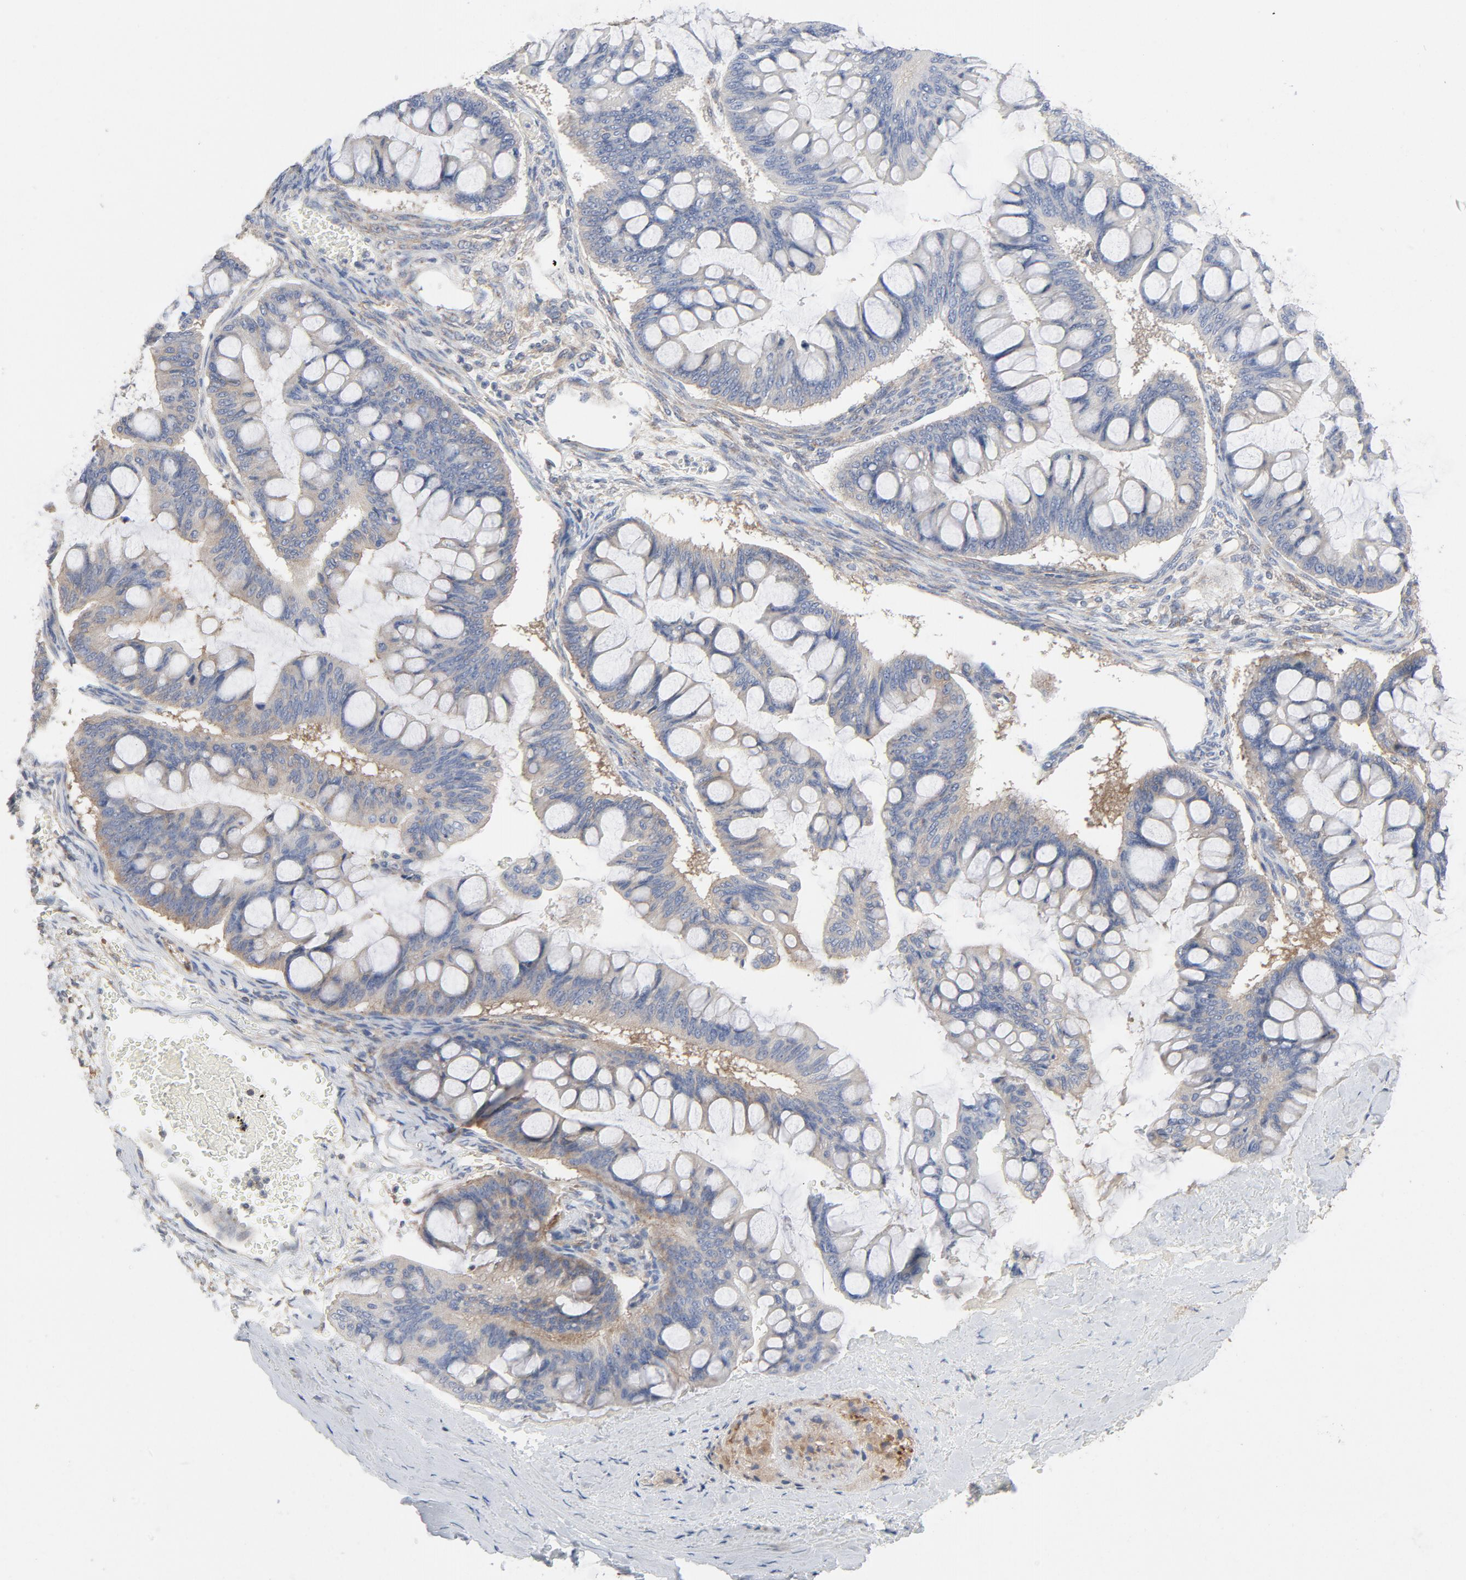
{"staining": {"intensity": "weak", "quantity": "25%-75%", "location": "cytoplasmic/membranous"}, "tissue": "ovarian cancer", "cell_type": "Tumor cells", "image_type": "cancer", "snomed": [{"axis": "morphology", "description": "Cystadenocarcinoma, mucinous, NOS"}, {"axis": "topography", "description": "Ovary"}], "caption": "Ovarian cancer (mucinous cystadenocarcinoma) tissue reveals weak cytoplasmic/membranous expression in about 25%-75% of tumor cells", "gene": "RABEP1", "patient": {"sex": "female", "age": 73}}